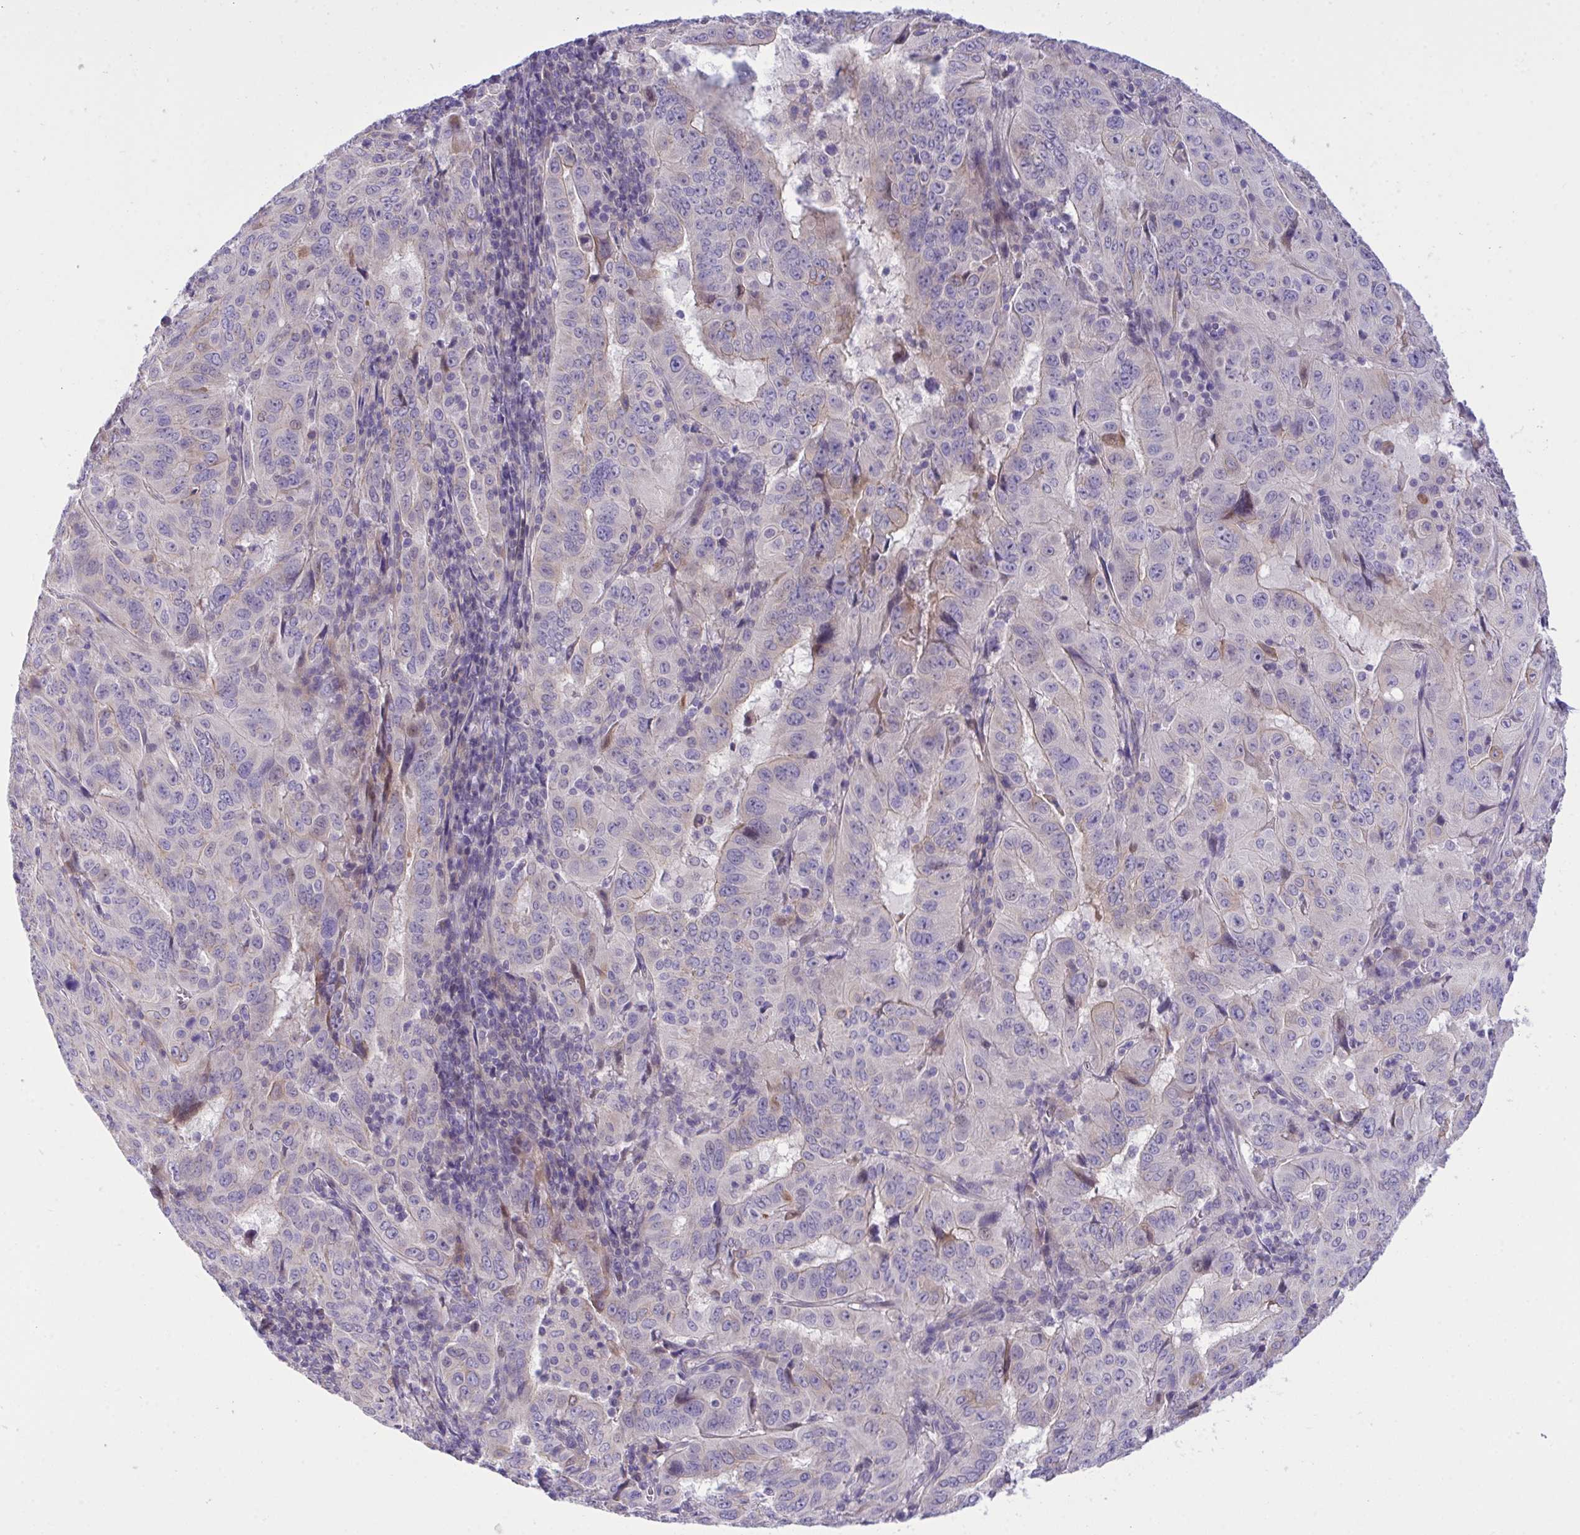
{"staining": {"intensity": "weak", "quantity": "<25%", "location": "cytoplasmic/membranous"}, "tissue": "pancreatic cancer", "cell_type": "Tumor cells", "image_type": "cancer", "snomed": [{"axis": "morphology", "description": "Adenocarcinoma, NOS"}, {"axis": "topography", "description": "Pancreas"}], "caption": "Micrograph shows no significant protein expression in tumor cells of pancreatic cancer (adenocarcinoma). (DAB immunohistochemistry (IHC) with hematoxylin counter stain).", "gene": "WDR97", "patient": {"sex": "male", "age": 63}}